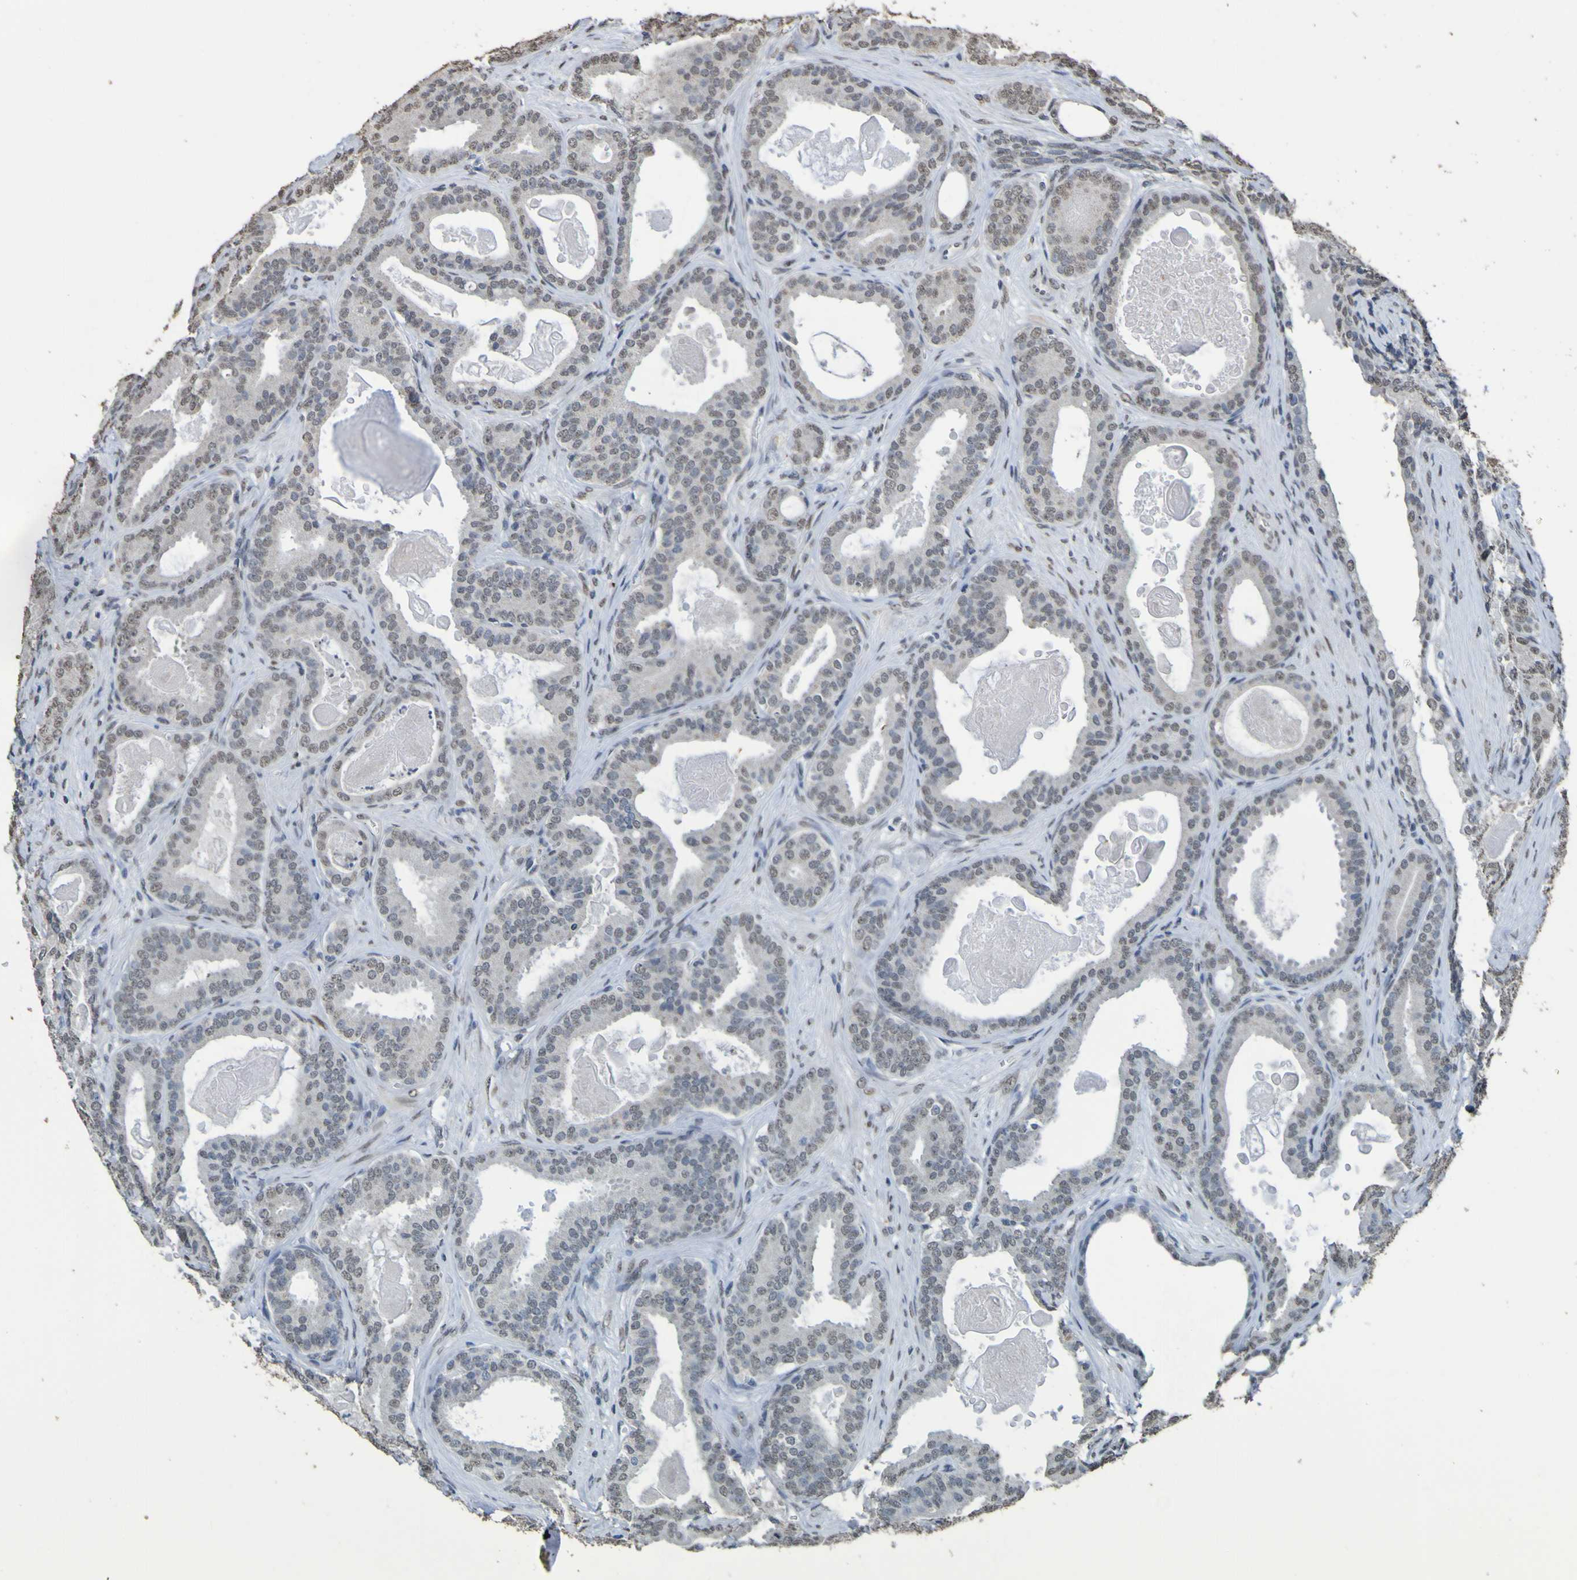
{"staining": {"intensity": "weak", "quantity": ">75%", "location": "nuclear"}, "tissue": "prostate cancer", "cell_type": "Tumor cells", "image_type": "cancer", "snomed": [{"axis": "morphology", "description": "Adenocarcinoma, High grade"}, {"axis": "topography", "description": "Prostate"}], "caption": "Adenocarcinoma (high-grade) (prostate) tissue shows weak nuclear positivity in approximately >75% of tumor cells", "gene": "ALKBH2", "patient": {"sex": "male", "age": 60}}